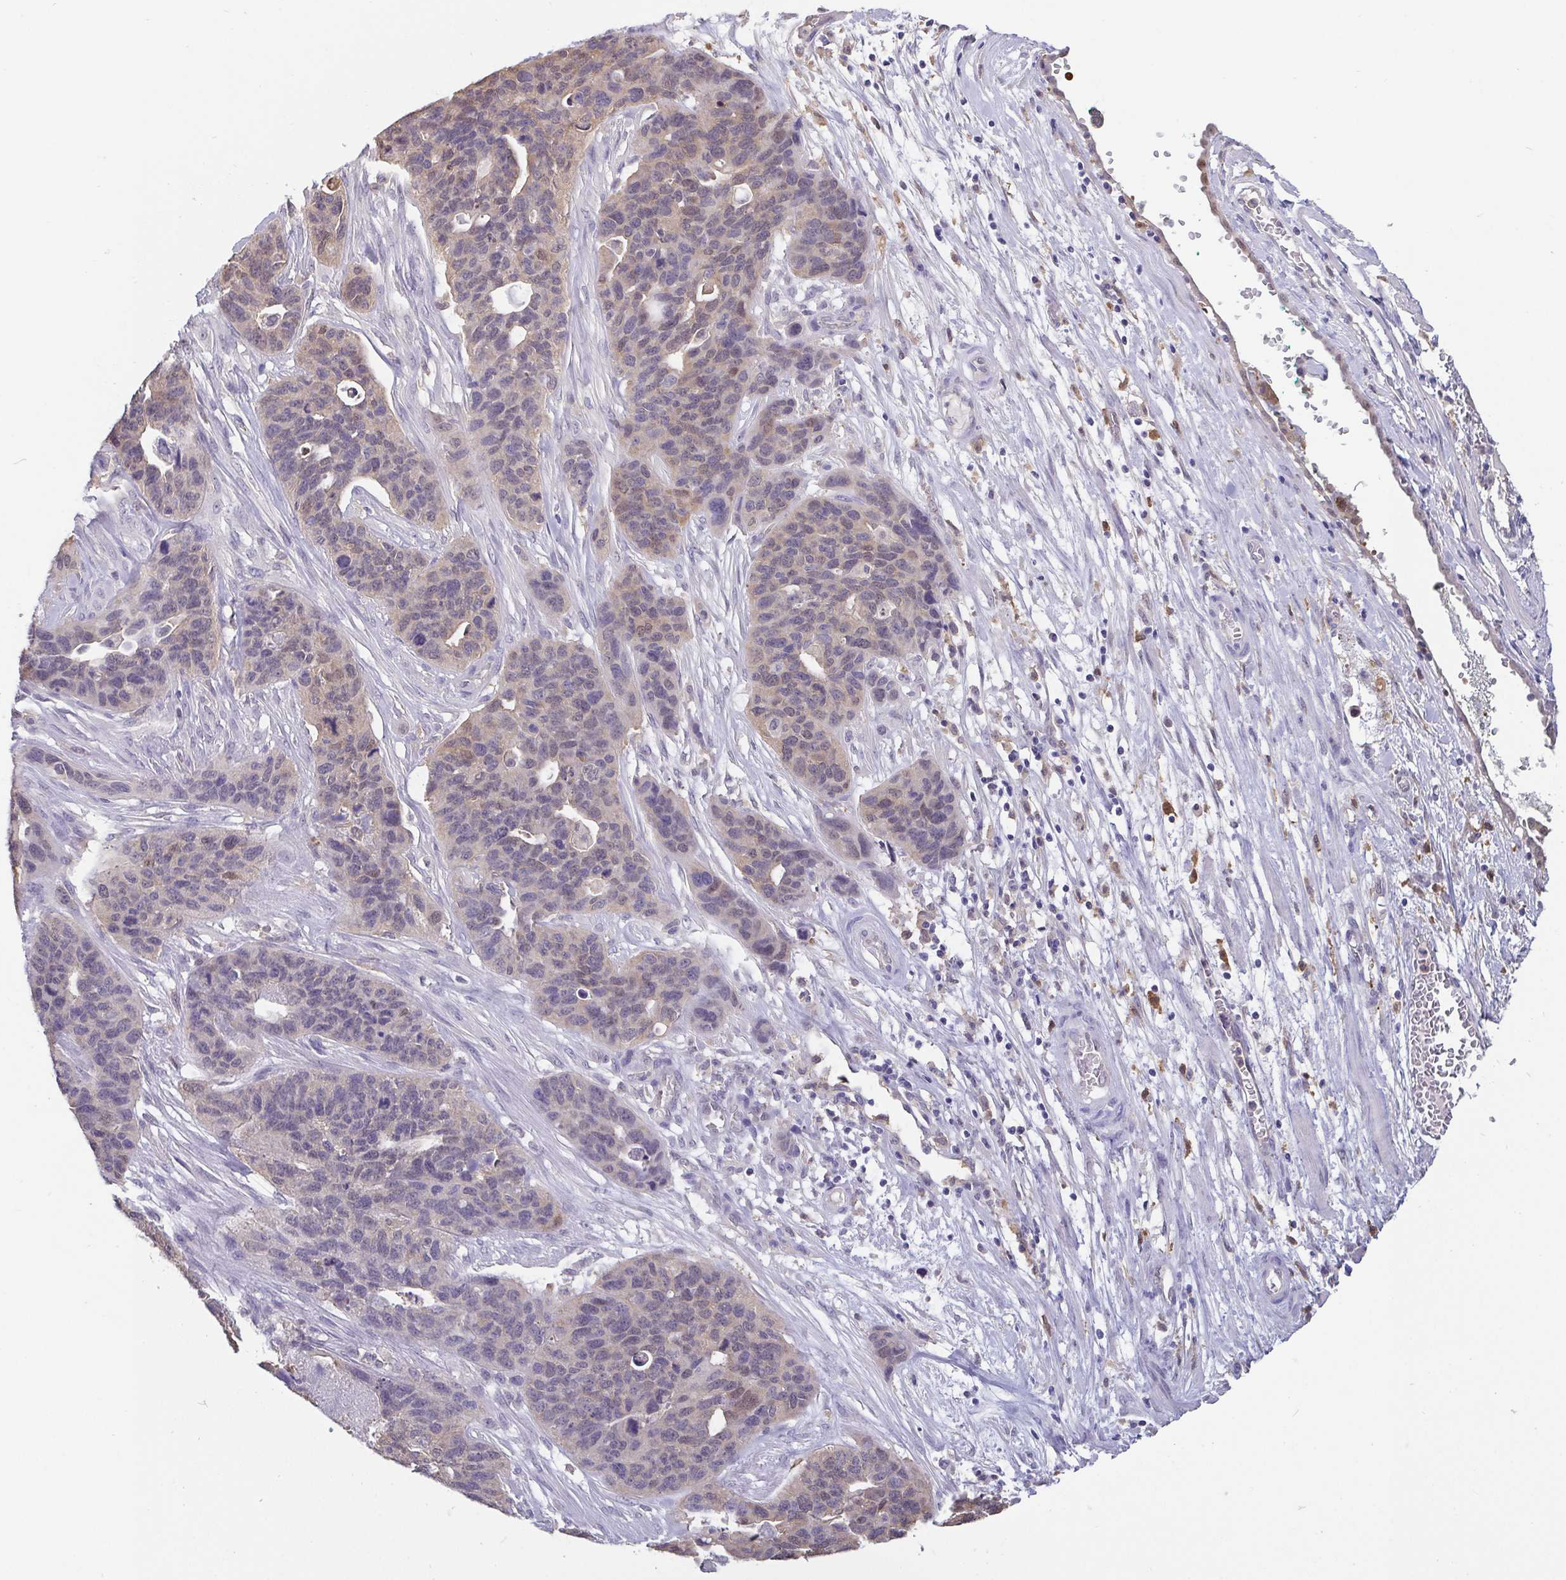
{"staining": {"intensity": "weak", "quantity": "<25%", "location": "nuclear"}, "tissue": "ovarian cancer", "cell_type": "Tumor cells", "image_type": "cancer", "snomed": [{"axis": "morphology", "description": "Cystadenocarcinoma, serous, NOS"}, {"axis": "topography", "description": "Ovary"}], "caption": "Ovarian serous cystadenocarcinoma was stained to show a protein in brown. There is no significant positivity in tumor cells.", "gene": "IDH1", "patient": {"sex": "female", "age": 64}}